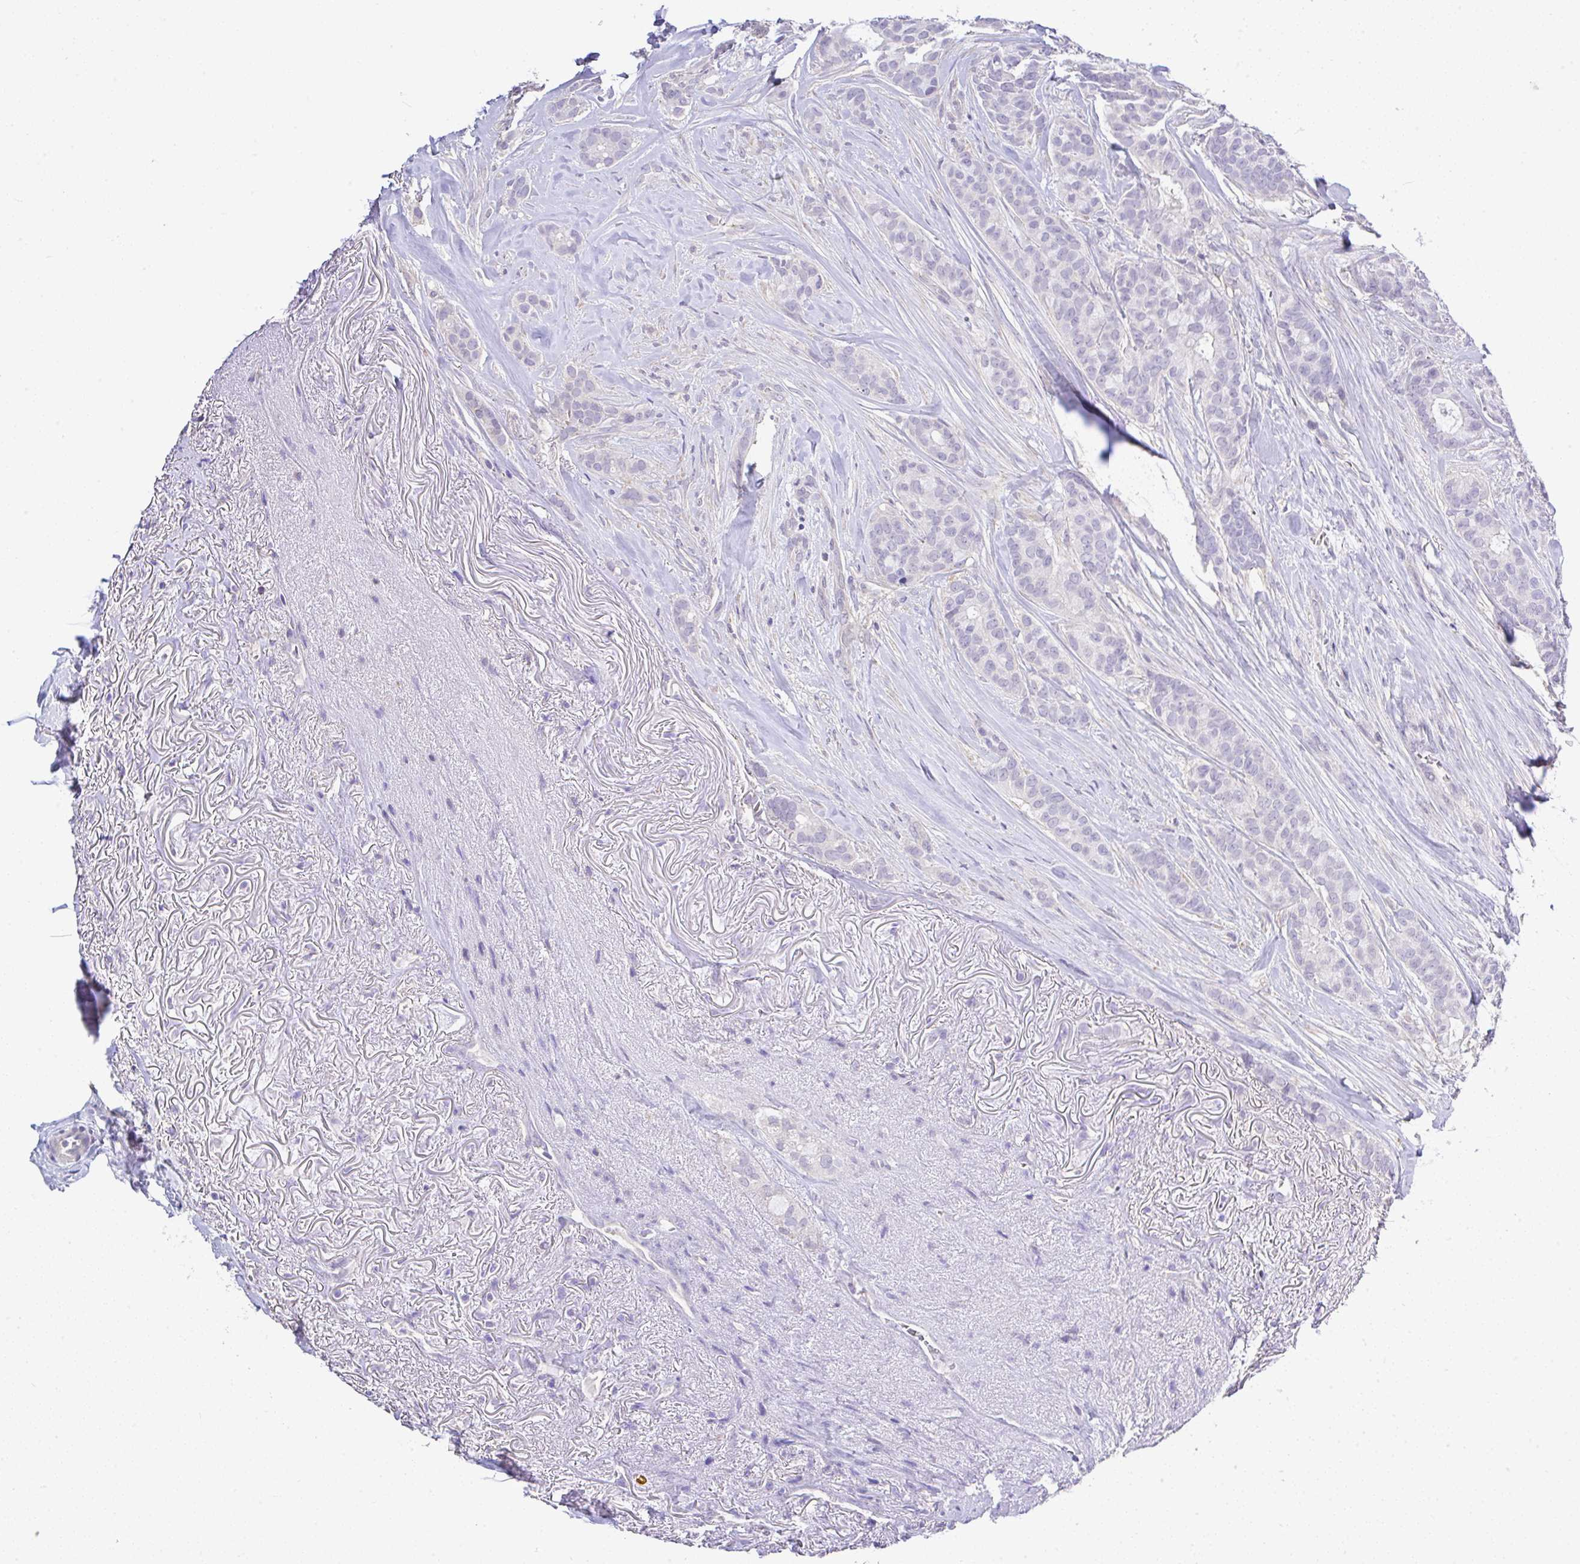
{"staining": {"intensity": "negative", "quantity": "none", "location": "none"}, "tissue": "breast cancer", "cell_type": "Tumor cells", "image_type": "cancer", "snomed": [{"axis": "morphology", "description": "Duct carcinoma"}, {"axis": "topography", "description": "Breast"}], "caption": "Intraductal carcinoma (breast) was stained to show a protein in brown. There is no significant staining in tumor cells.", "gene": "CTU1", "patient": {"sex": "female", "age": 84}}